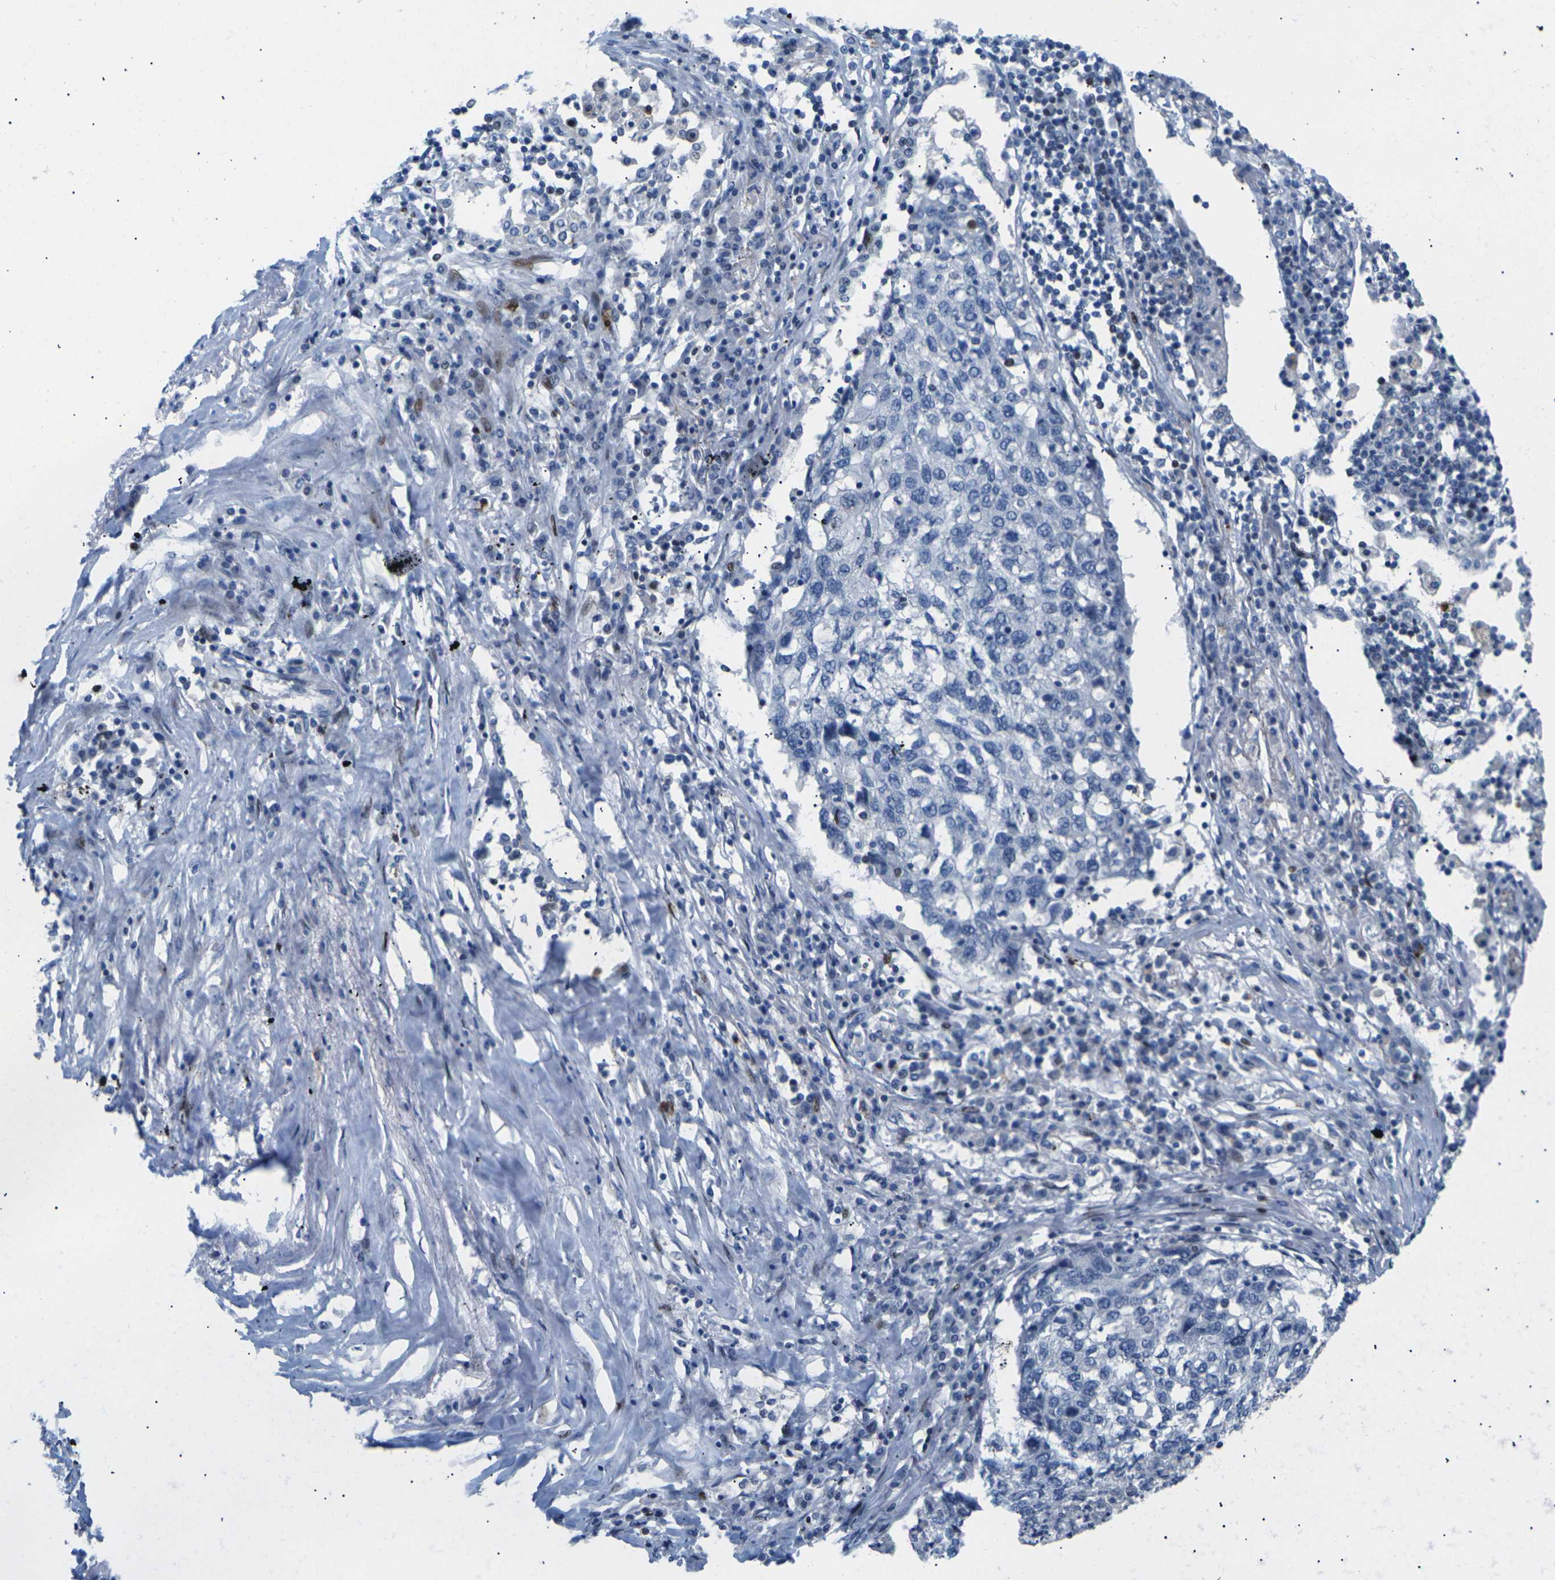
{"staining": {"intensity": "negative", "quantity": "none", "location": "none"}, "tissue": "lung cancer", "cell_type": "Tumor cells", "image_type": "cancer", "snomed": [{"axis": "morphology", "description": "Squamous cell carcinoma, NOS"}, {"axis": "topography", "description": "Lung"}], "caption": "An IHC micrograph of lung squamous cell carcinoma is shown. There is no staining in tumor cells of lung squamous cell carcinoma.", "gene": "RPS6KA3", "patient": {"sex": "female", "age": 63}}